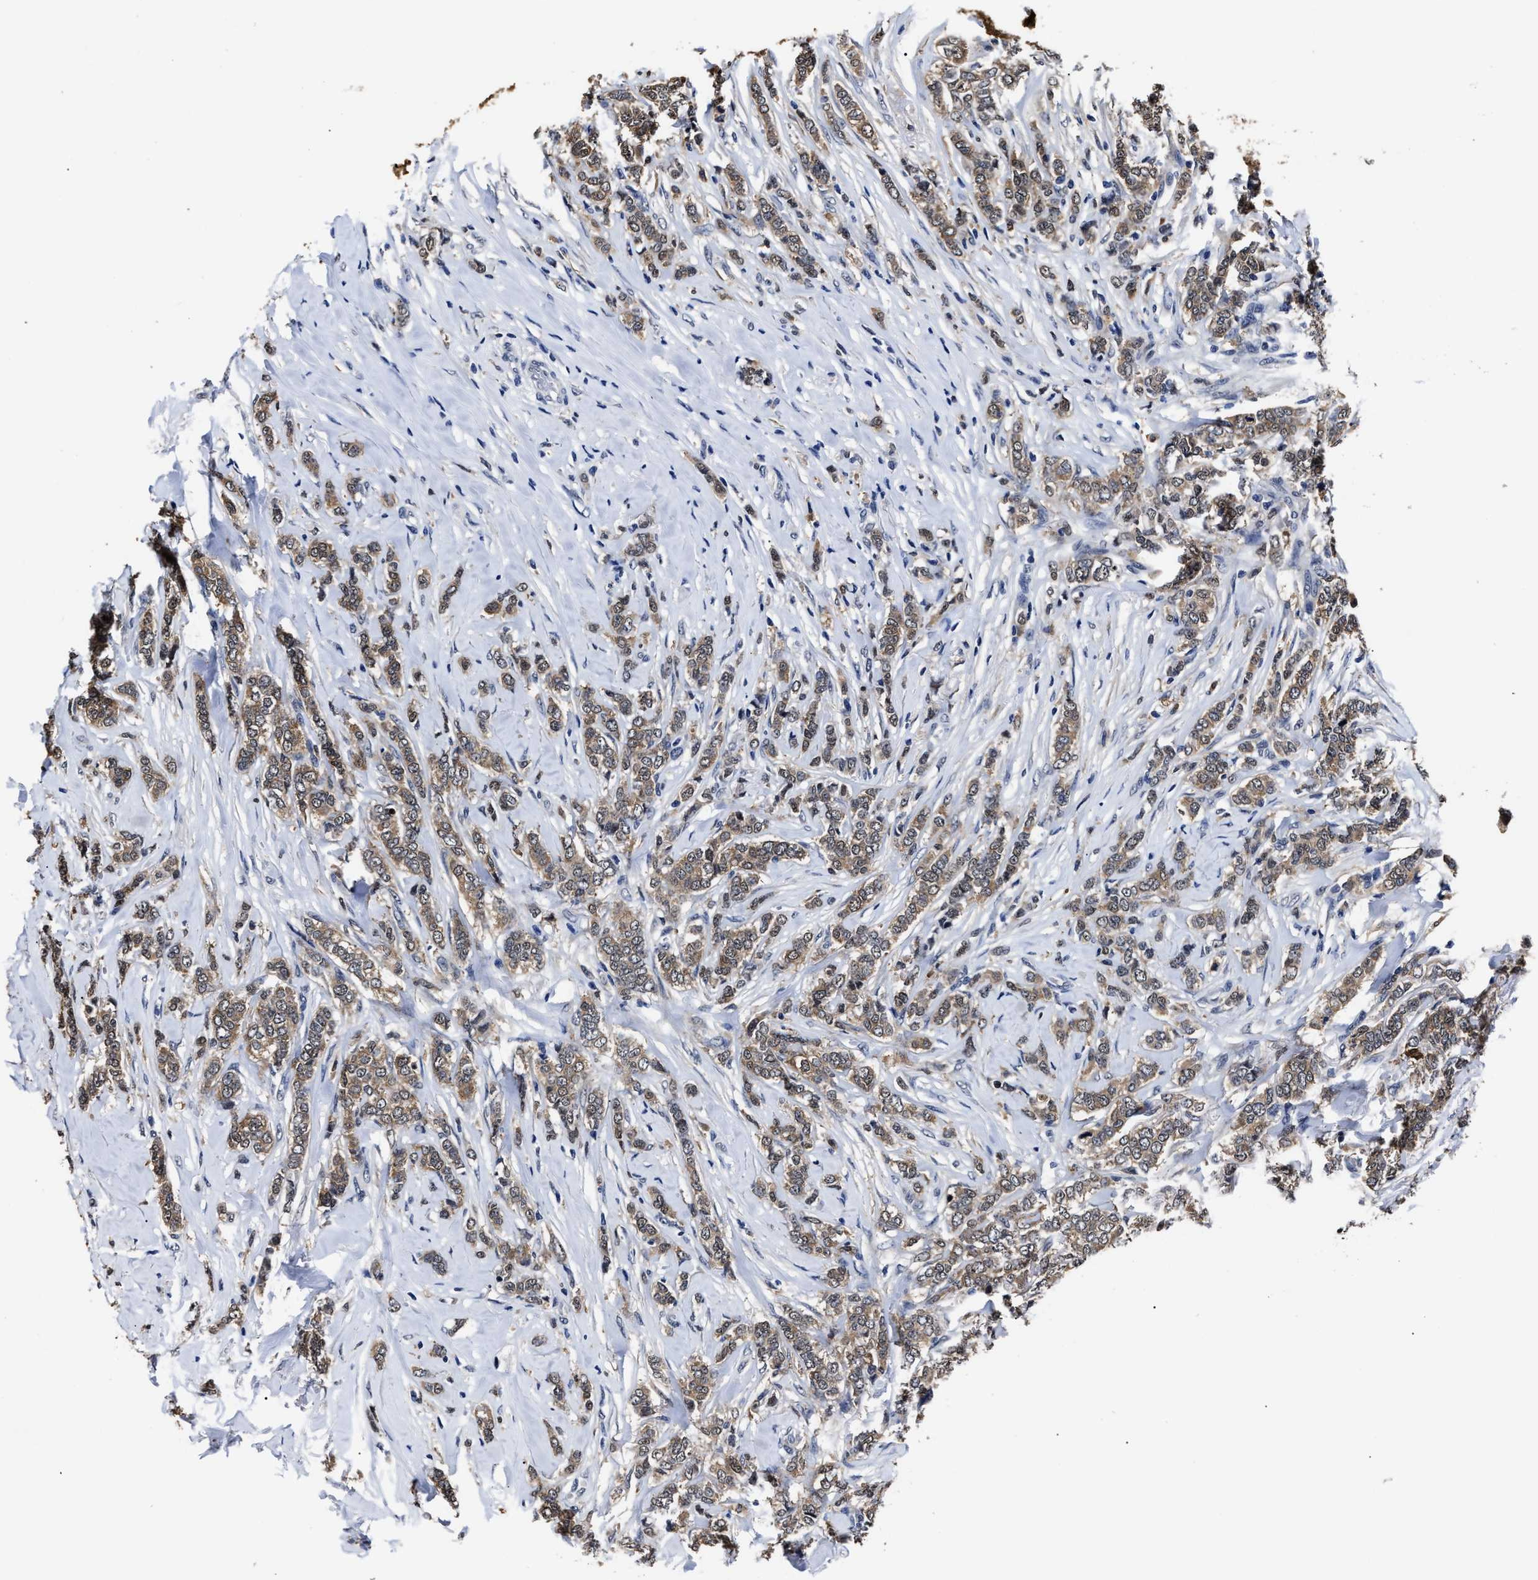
{"staining": {"intensity": "moderate", "quantity": ">75%", "location": "cytoplasmic/membranous"}, "tissue": "breast cancer", "cell_type": "Tumor cells", "image_type": "cancer", "snomed": [{"axis": "morphology", "description": "Lobular carcinoma"}, {"axis": "topography", "description": "Skin"}, {"axis": "topography", "description": "Breast"}], "caption": "Lobular carcinoma (breast) was stained to show a protein in brown. There is medium levels of moderate cytoplasmic/membranous expression in approximately >75% of tumor cells.", "gene": "PRPF4B", "patient": {"sex": "female", "age": 46}}